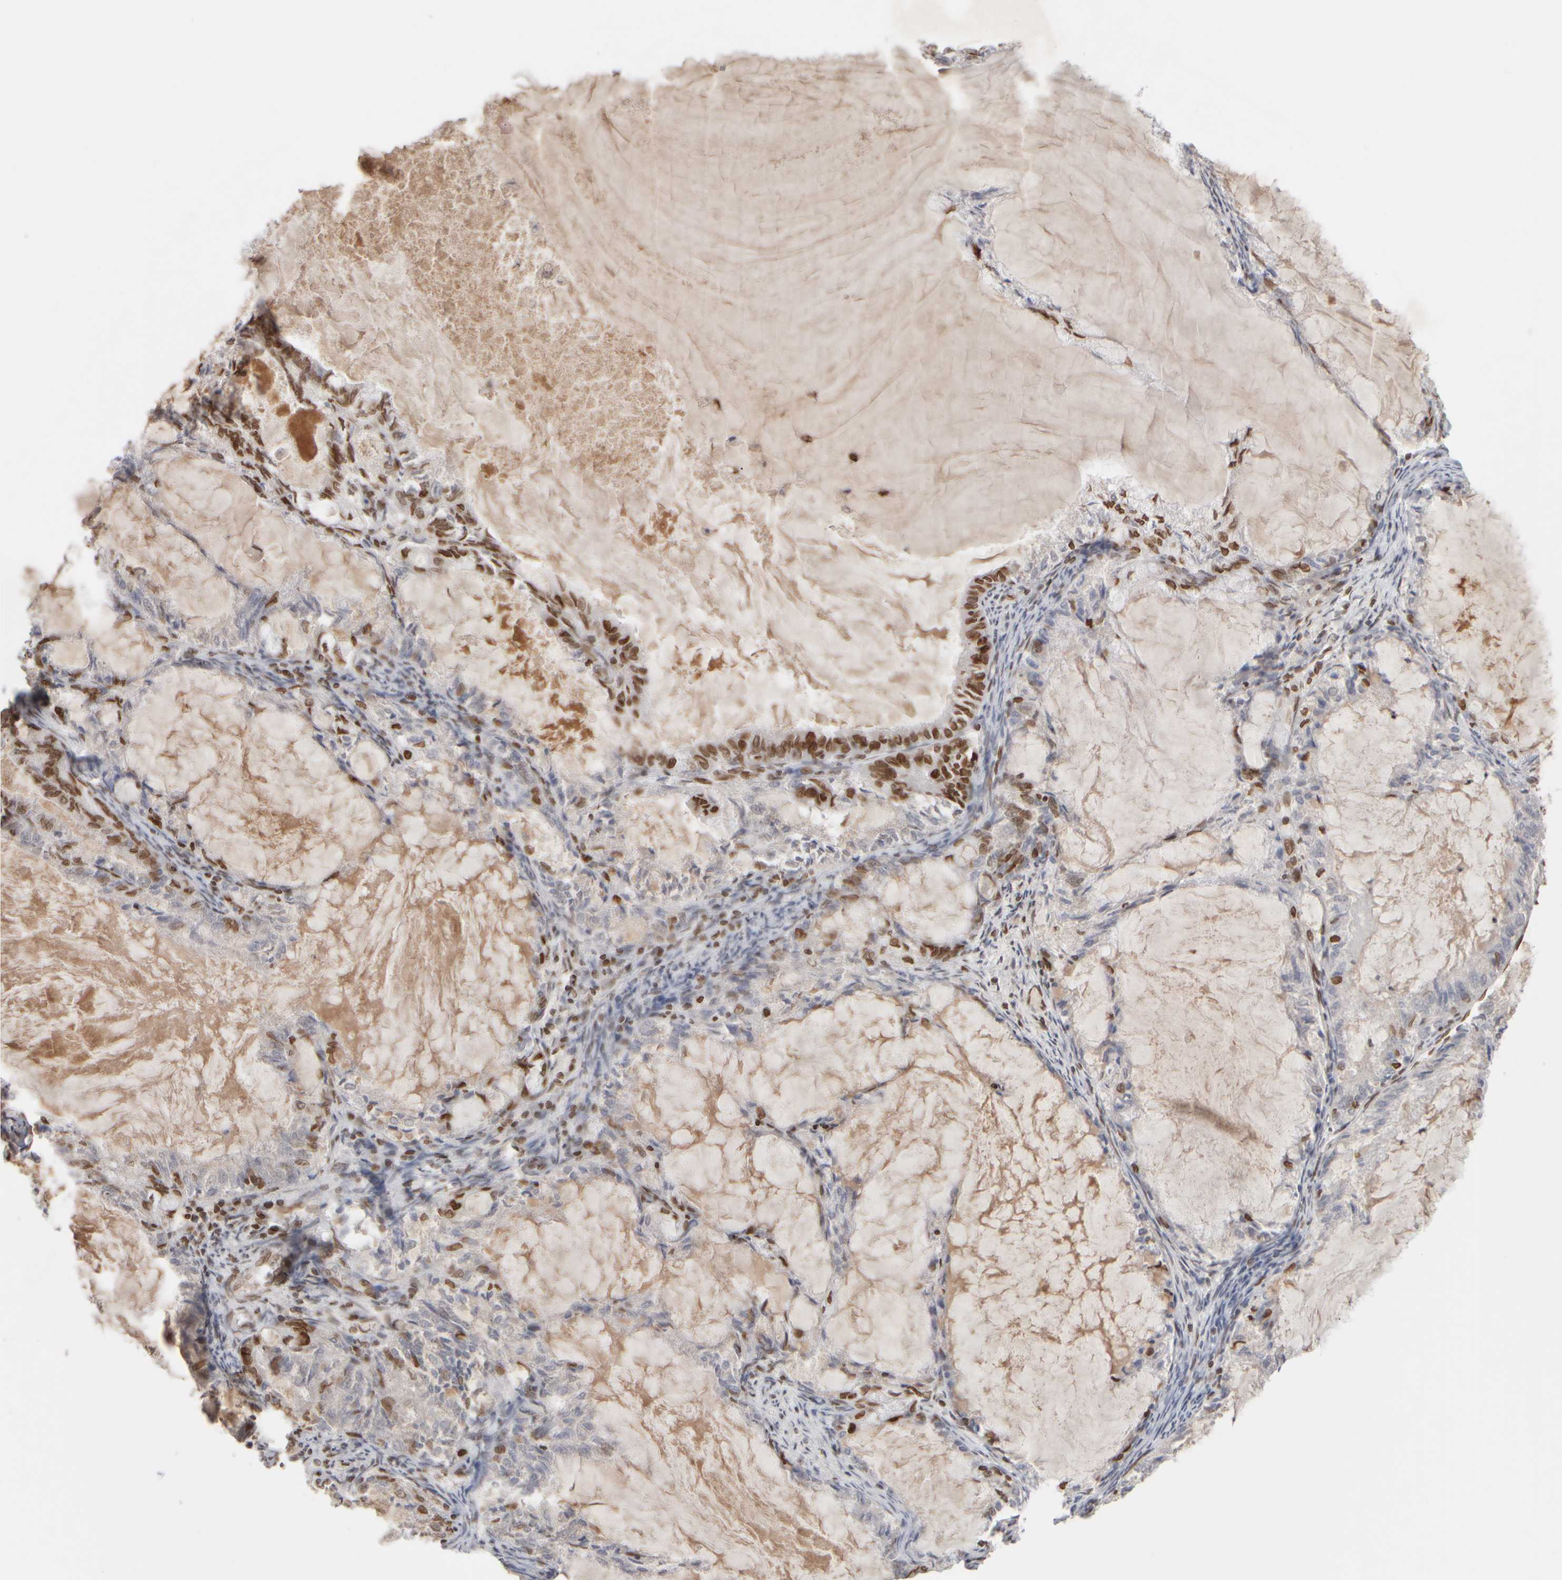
{"staining": {"intensity": "strong", "quantity": "25%-75%", "location": "nuclear"}, "tissue": "endometrial cancer", "cell_type": "Tumor cells", "image_type": "cancer", "snomed": [{"axis": "morphology", "description": "Adenocarcinoma, NOS"}, {"axis": "topography", "description": "Endometrium"}], "caption": "Immunohistochemical staining of endometrial adenocarcinoma reveals strong nuclear protein positivity in about 25%-75% of tumor cells. Using DAB (3,3'-diaminobenzidine) (brown) and hematoxylin (blue) stains, captured at high magnification using brightfield microscopy.", "gene": "ZC3HC1", "patient": {"sex": "female", "age": 86}}